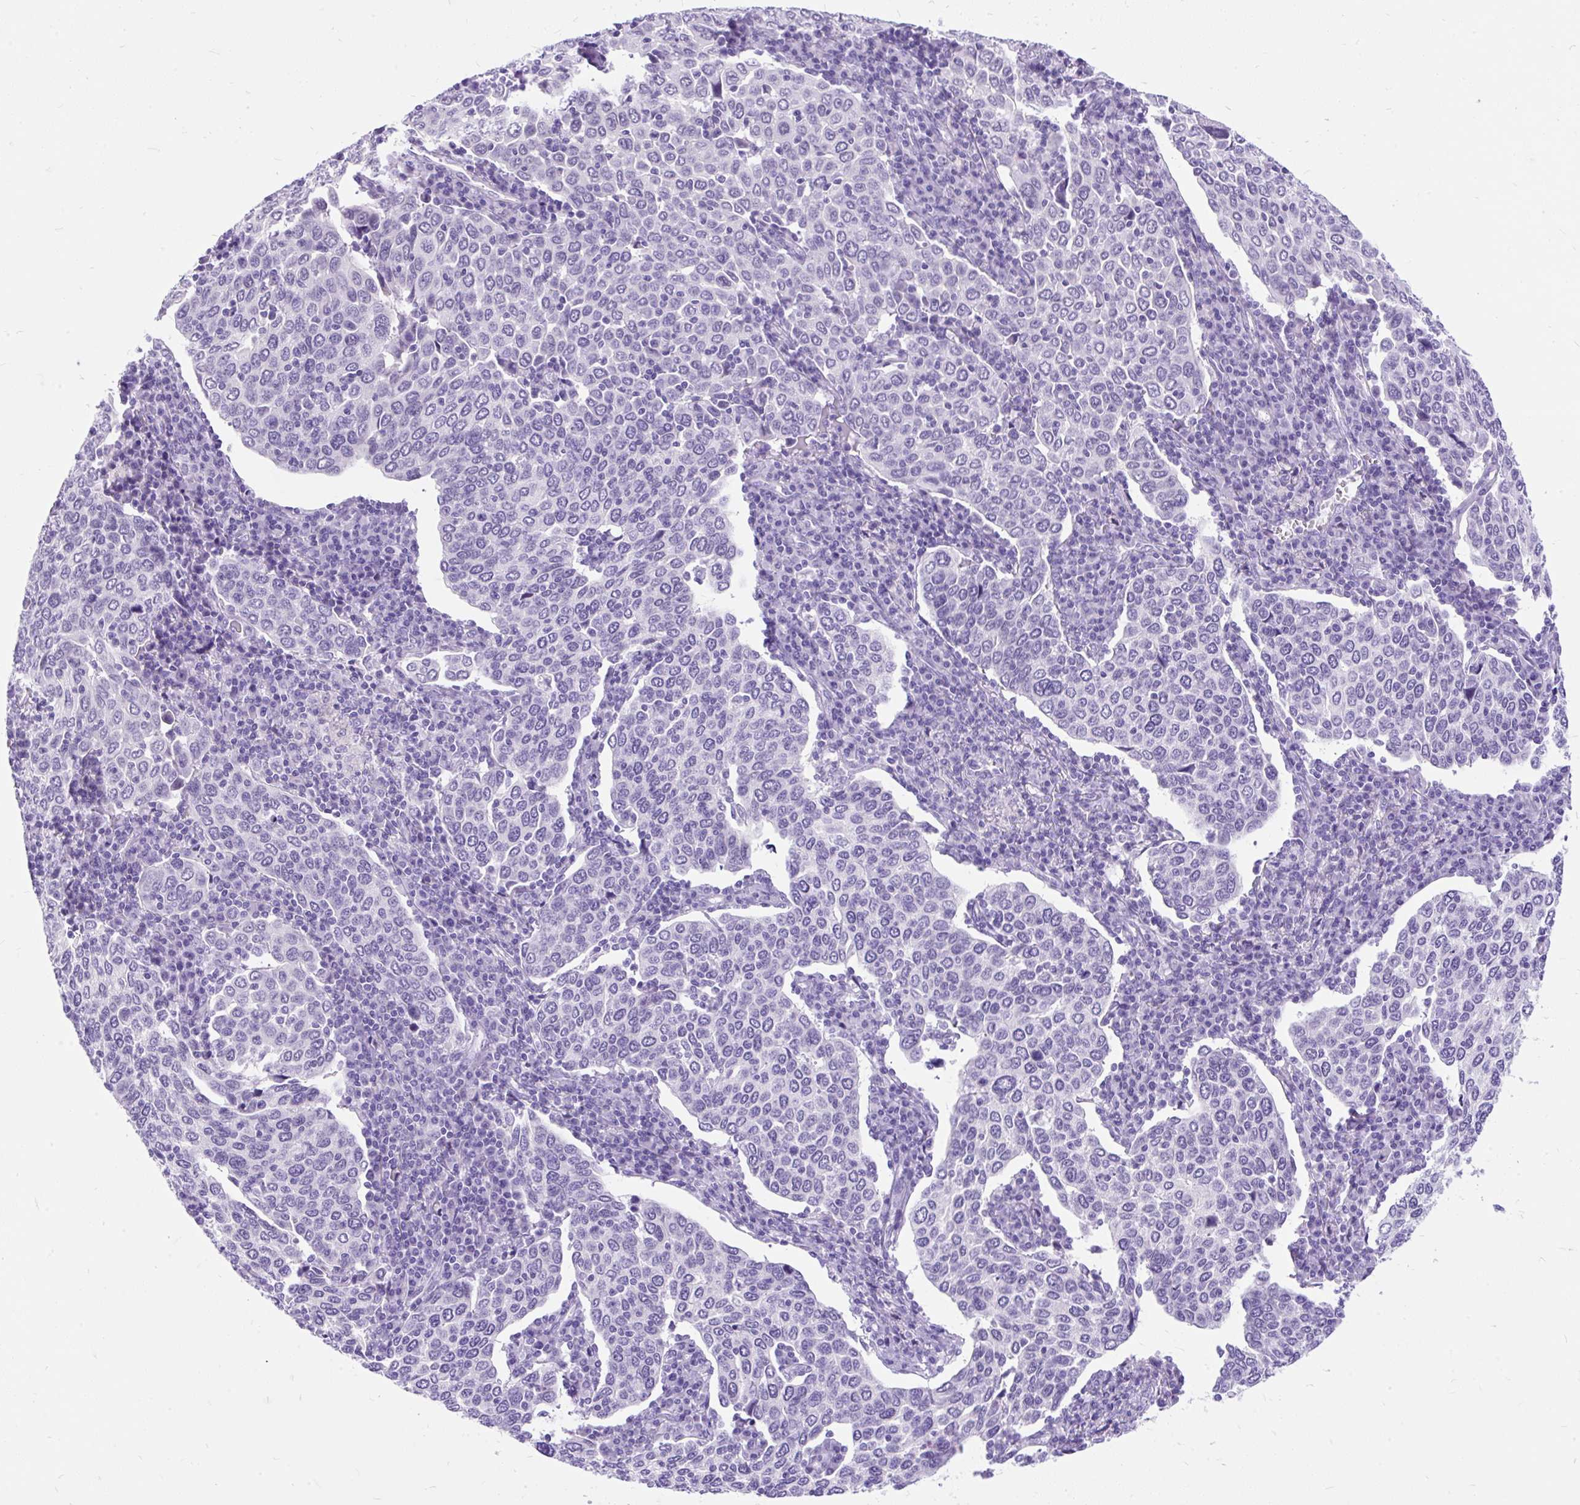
{"staining": {"intensity": "negative", "quantity": "none", "location": "none"}, "tissue": "cervical cancer", "cell_type": "Tumor cells", "image_type": "cancer", "snomed": [{"axis": "morphology", "description": "Squamous cell carcinoma, NOS"}, {"axis": "topography", "description": "Cervix"}], "caption": "This is an immunohistochemistry (IHC) image of human cervical cancer (squamous cell carcinoma). There is no staining in tumor cells.", "gene": "SCGB1A1", "patient": {"sex": "female", "age": 40}}